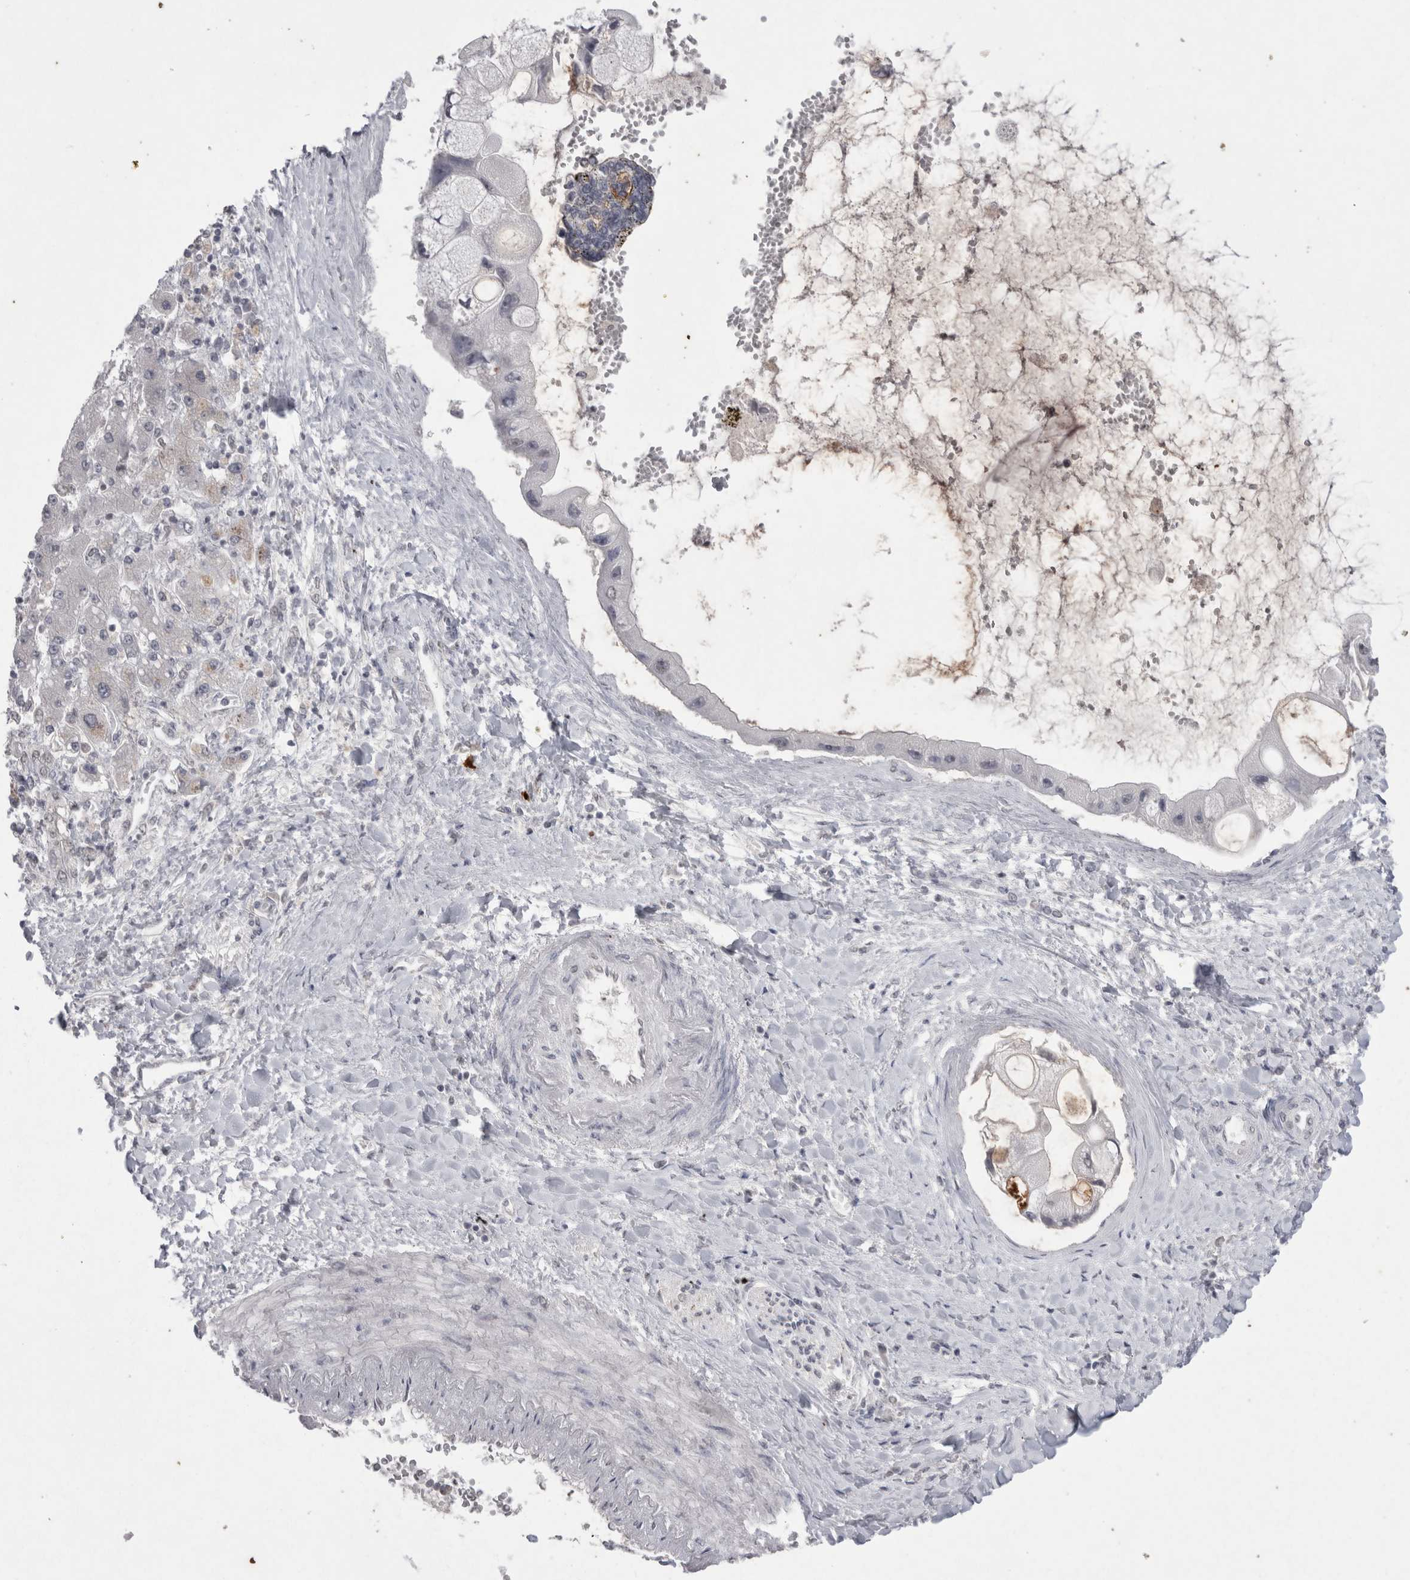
{"staining": {"intensity": "moderate", "quantity": "<25%", "location": "cytoplasmic/membranous"}, "tissue": "liver cancer", "cell_type": "Tumor cells", "image_type": "cancer", "snomed": [{"axis": "morphology", "description": "Cholangiocarcinoma"}, {"axis": "topography", "description": "Liver"}], "caption": "Immunohistochemical staining of liver cancer (cholangiocarcinoma) demonstrates low levels of moderate cytoplasmic/membranous protein expression in about <25% of tumor cells.", "gene": "DDX4", "patient": {"sex": "male", "age": 50}}